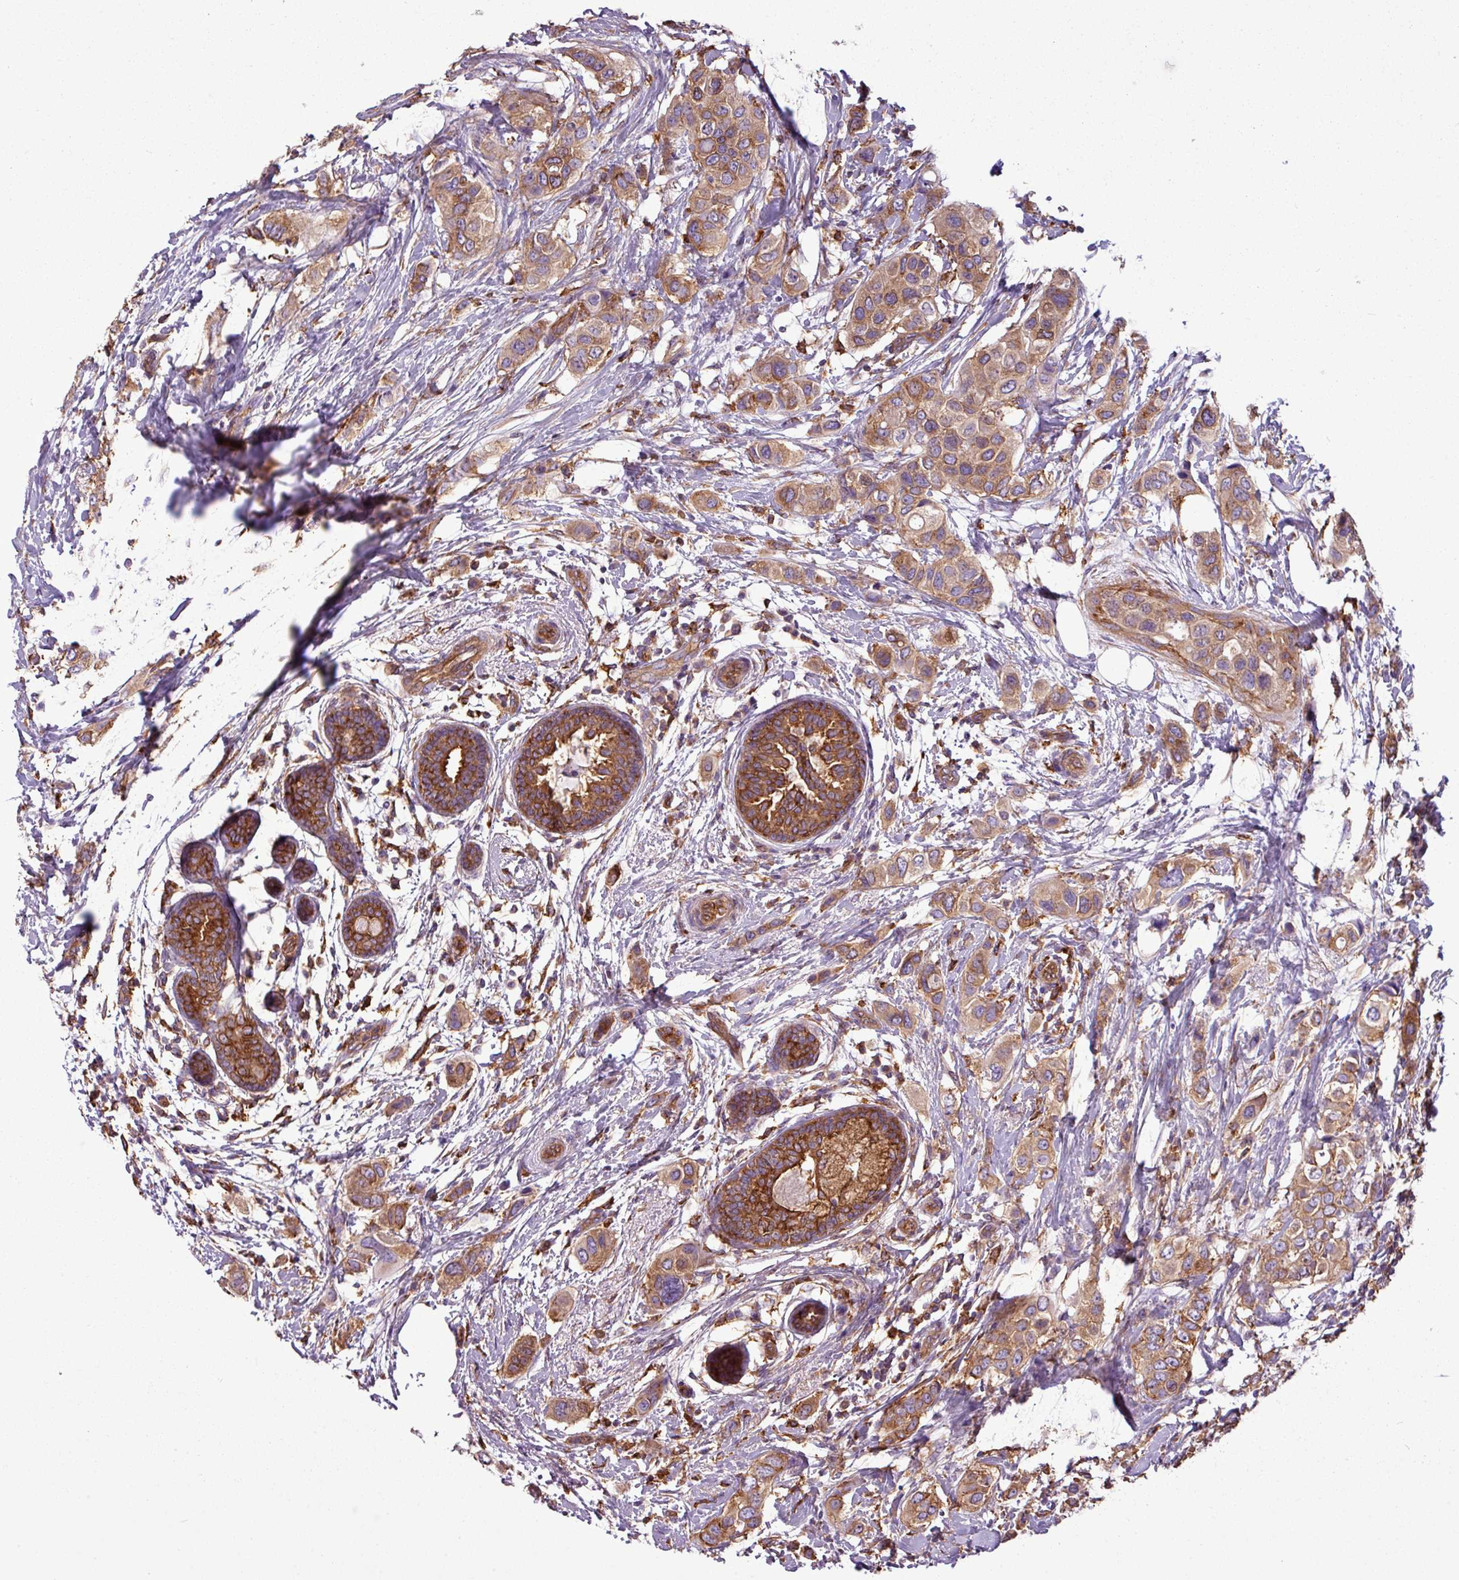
{"staining": {"intensity": "moderate", "quantity": ">75%", "location": "cytoplasmic/membranous"}, "tissue": "breast cancer", "cell_type": "Tumor cells", "image_type": "cancer", "snomed": [{"axis": "morphology", "description": "Lobular carcinoma"}, {"axis": "topography", "description": "Breast"}], "caption": "IHC histopathology image of breast cancer stained for a protein (brown), which exhibits medium levels of moderate cytoplasmic/membranous staining in about >75% of tumor cells.", "gene": "PACSIN2", "patient": {"sex": "female", "age": 51}}